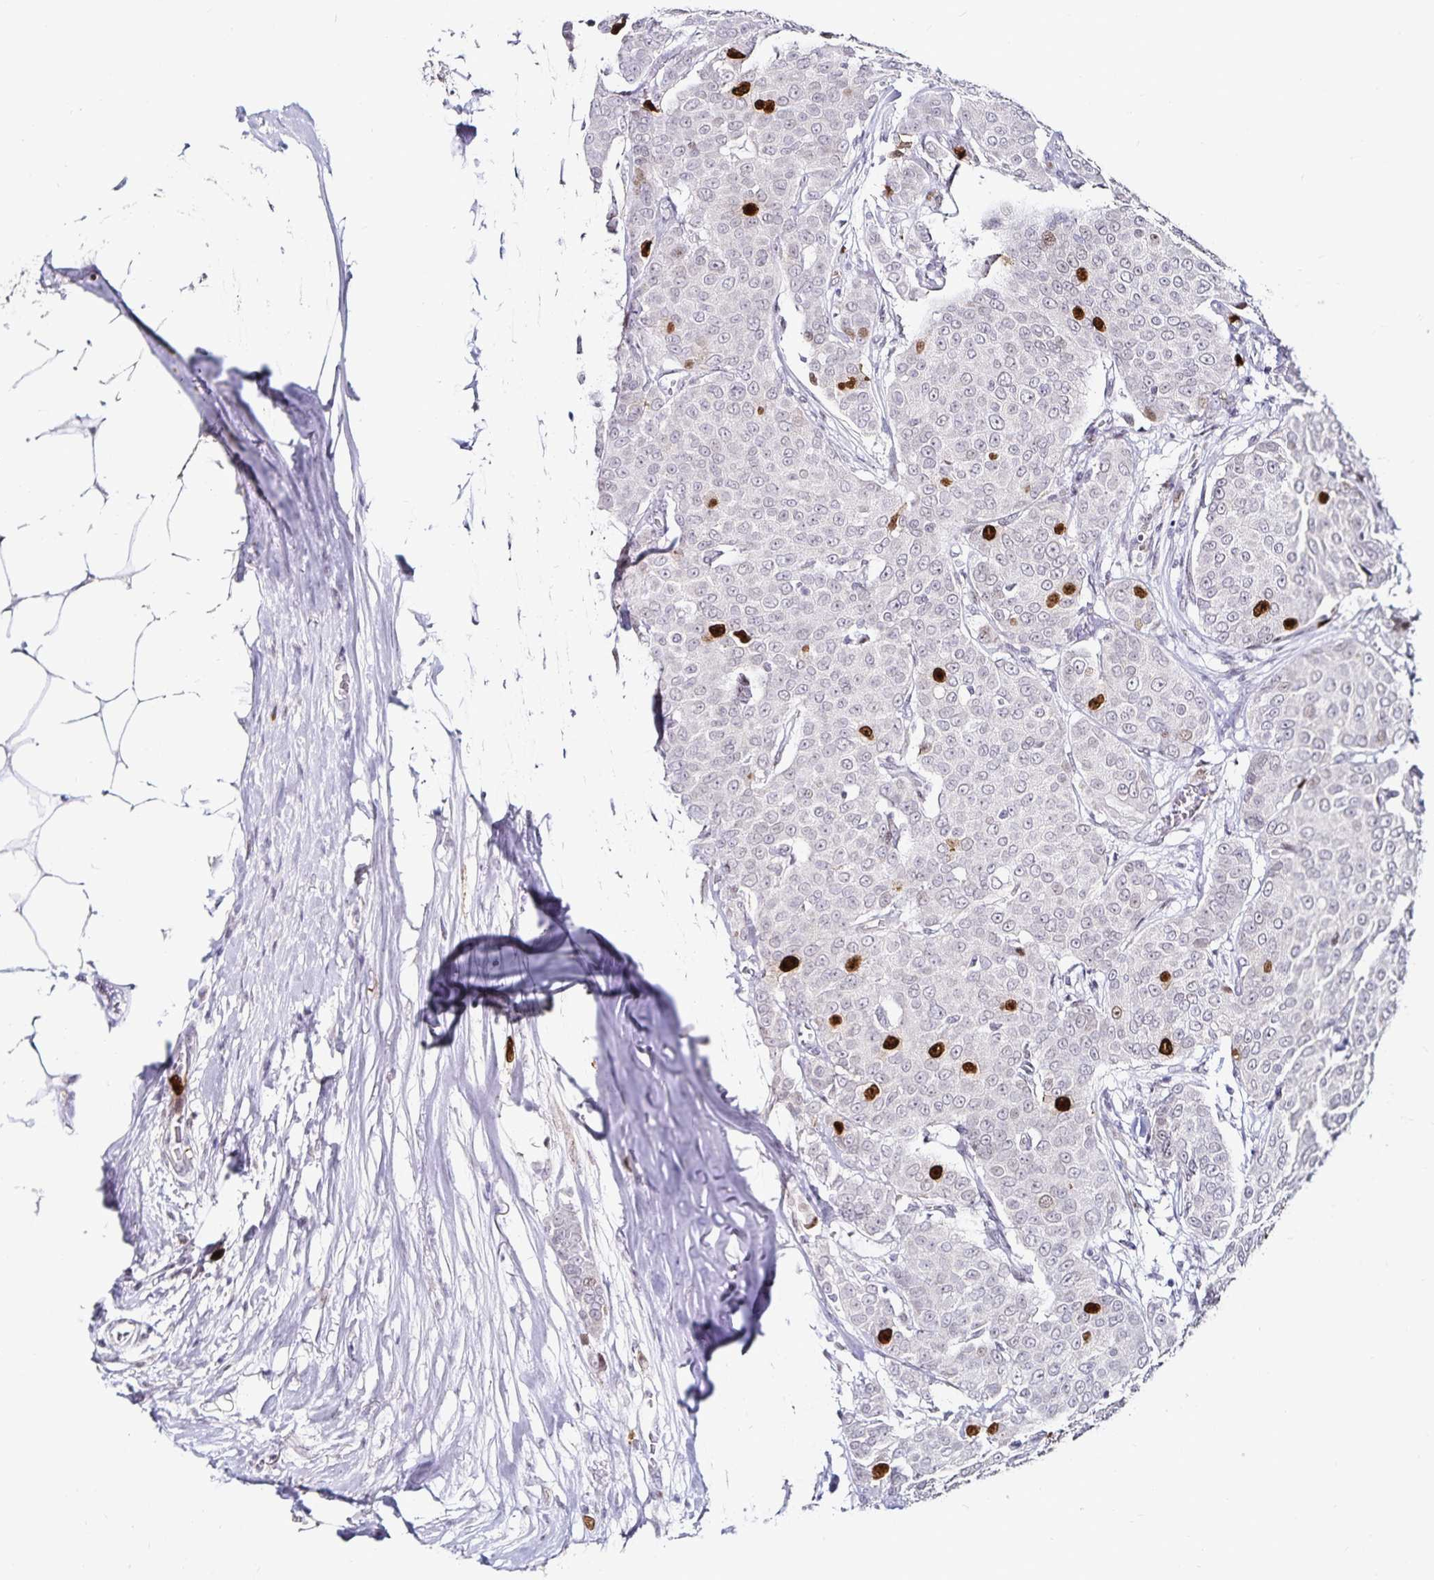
{"staining": {"intensity": "strong", "quantity": "<25%", "location": "nuclear"}, "tissue": "breast cancer", "cell_type": "Tumor cells", "image_type": "cancer", "snomed": [{"axis": "morphology", "description": "Duct carcinoma"}, {"axis": "topography", "description": "Breast"}], "caption": "This histopathology image shows invasive ductal carcinoma (breast) stained with immunohistochemistry (IHC) to label a protein in brown. The nuclear of tumor cells show strong positivity for the protein. Nuclei are counter-stained blue.", "gene": "ANLN", "patient": {"sex": "female", "age": 91}}